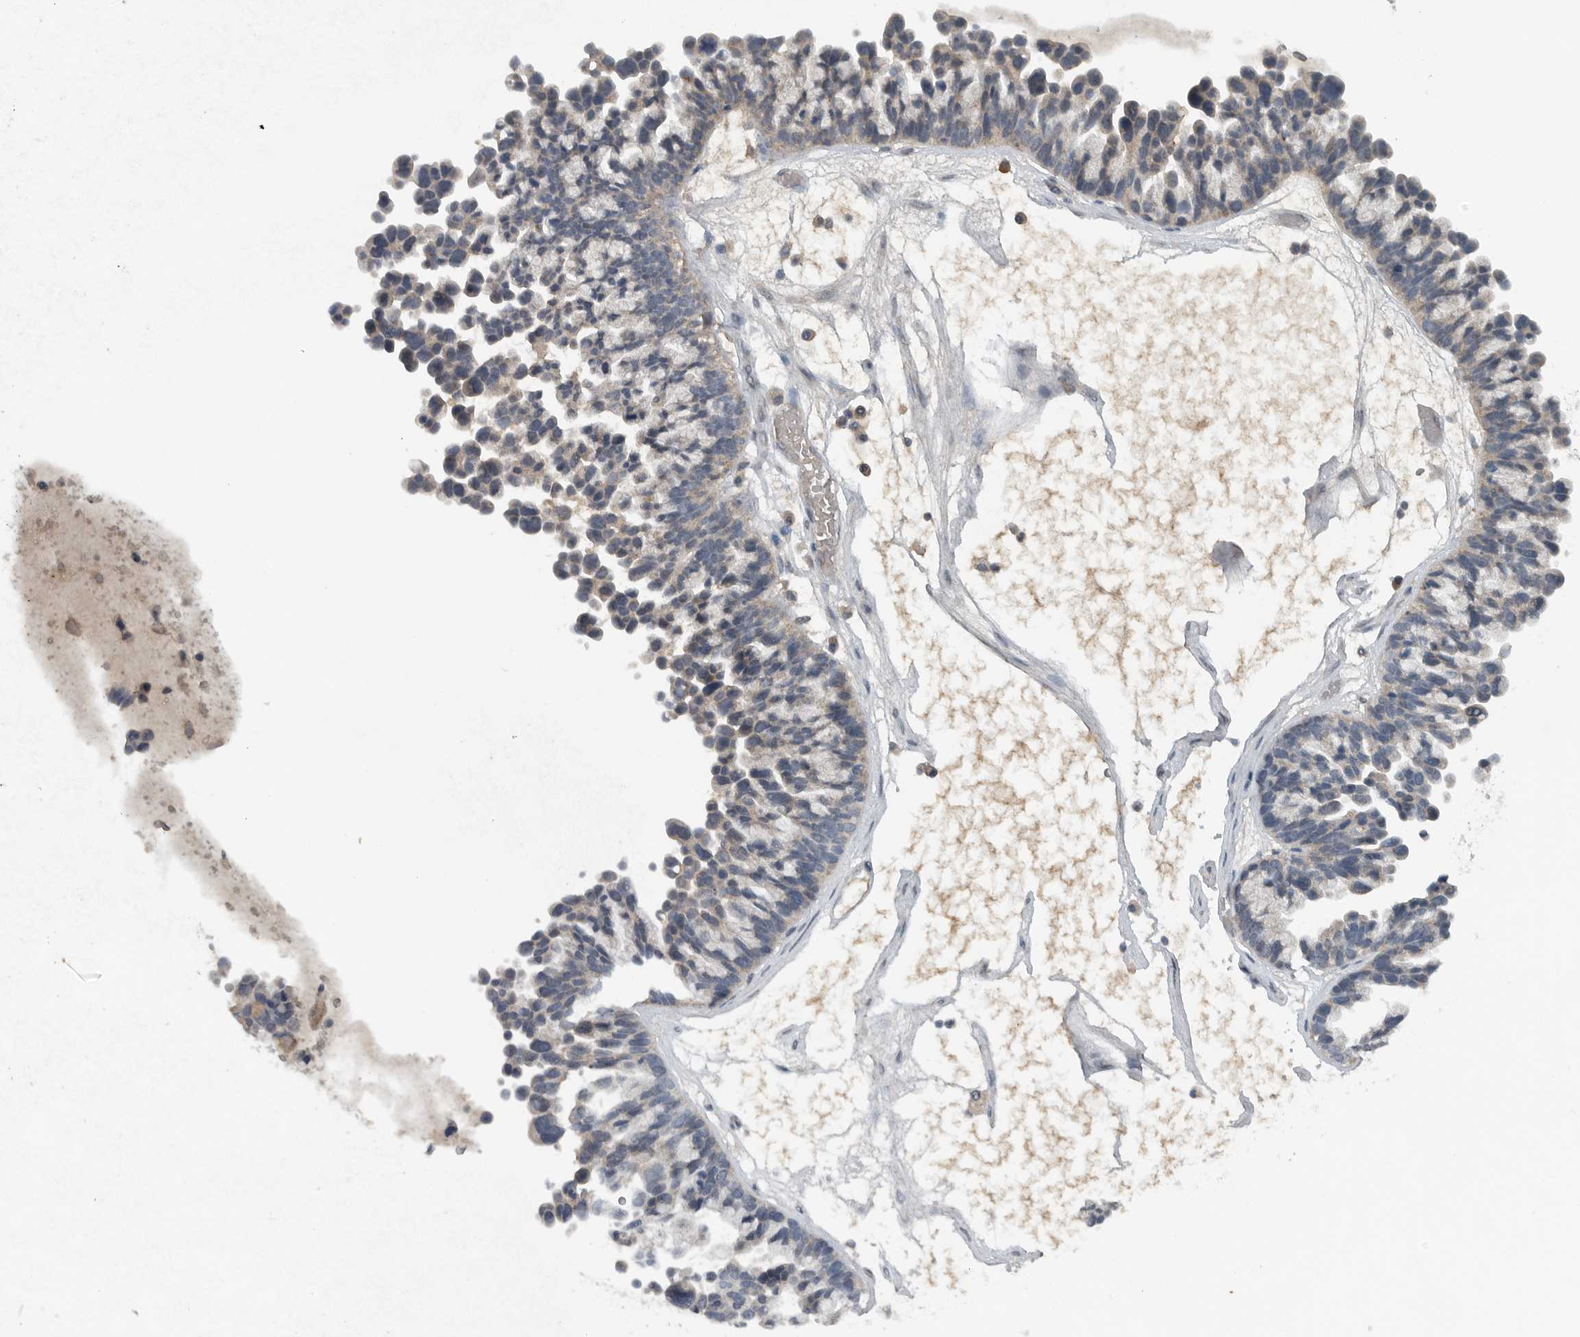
{"staining": {"intensity": "weak", "quantity": "25%-75%", "location": "cytoplasmic/membranous"}, "tissue": "ovarian cancer", "cell_type": "Tumor cells", "image_type": "cancer", "snomed": [{"axis": "morphology", "description": "Cystadenocarcinoma, serous, NOS"}, {"axis": "topography", "description": "Ovary"}], "caption": "Ovarian cancer stained with DAB (3,3'-diaminobenzidine) immunohistochemistry shows low levels of weak cytoplasmic/membranous expression in about 25%-75% of tumor cells.", "gene": "IL6ST", "patient": {"sex": "female", "age": 56}}